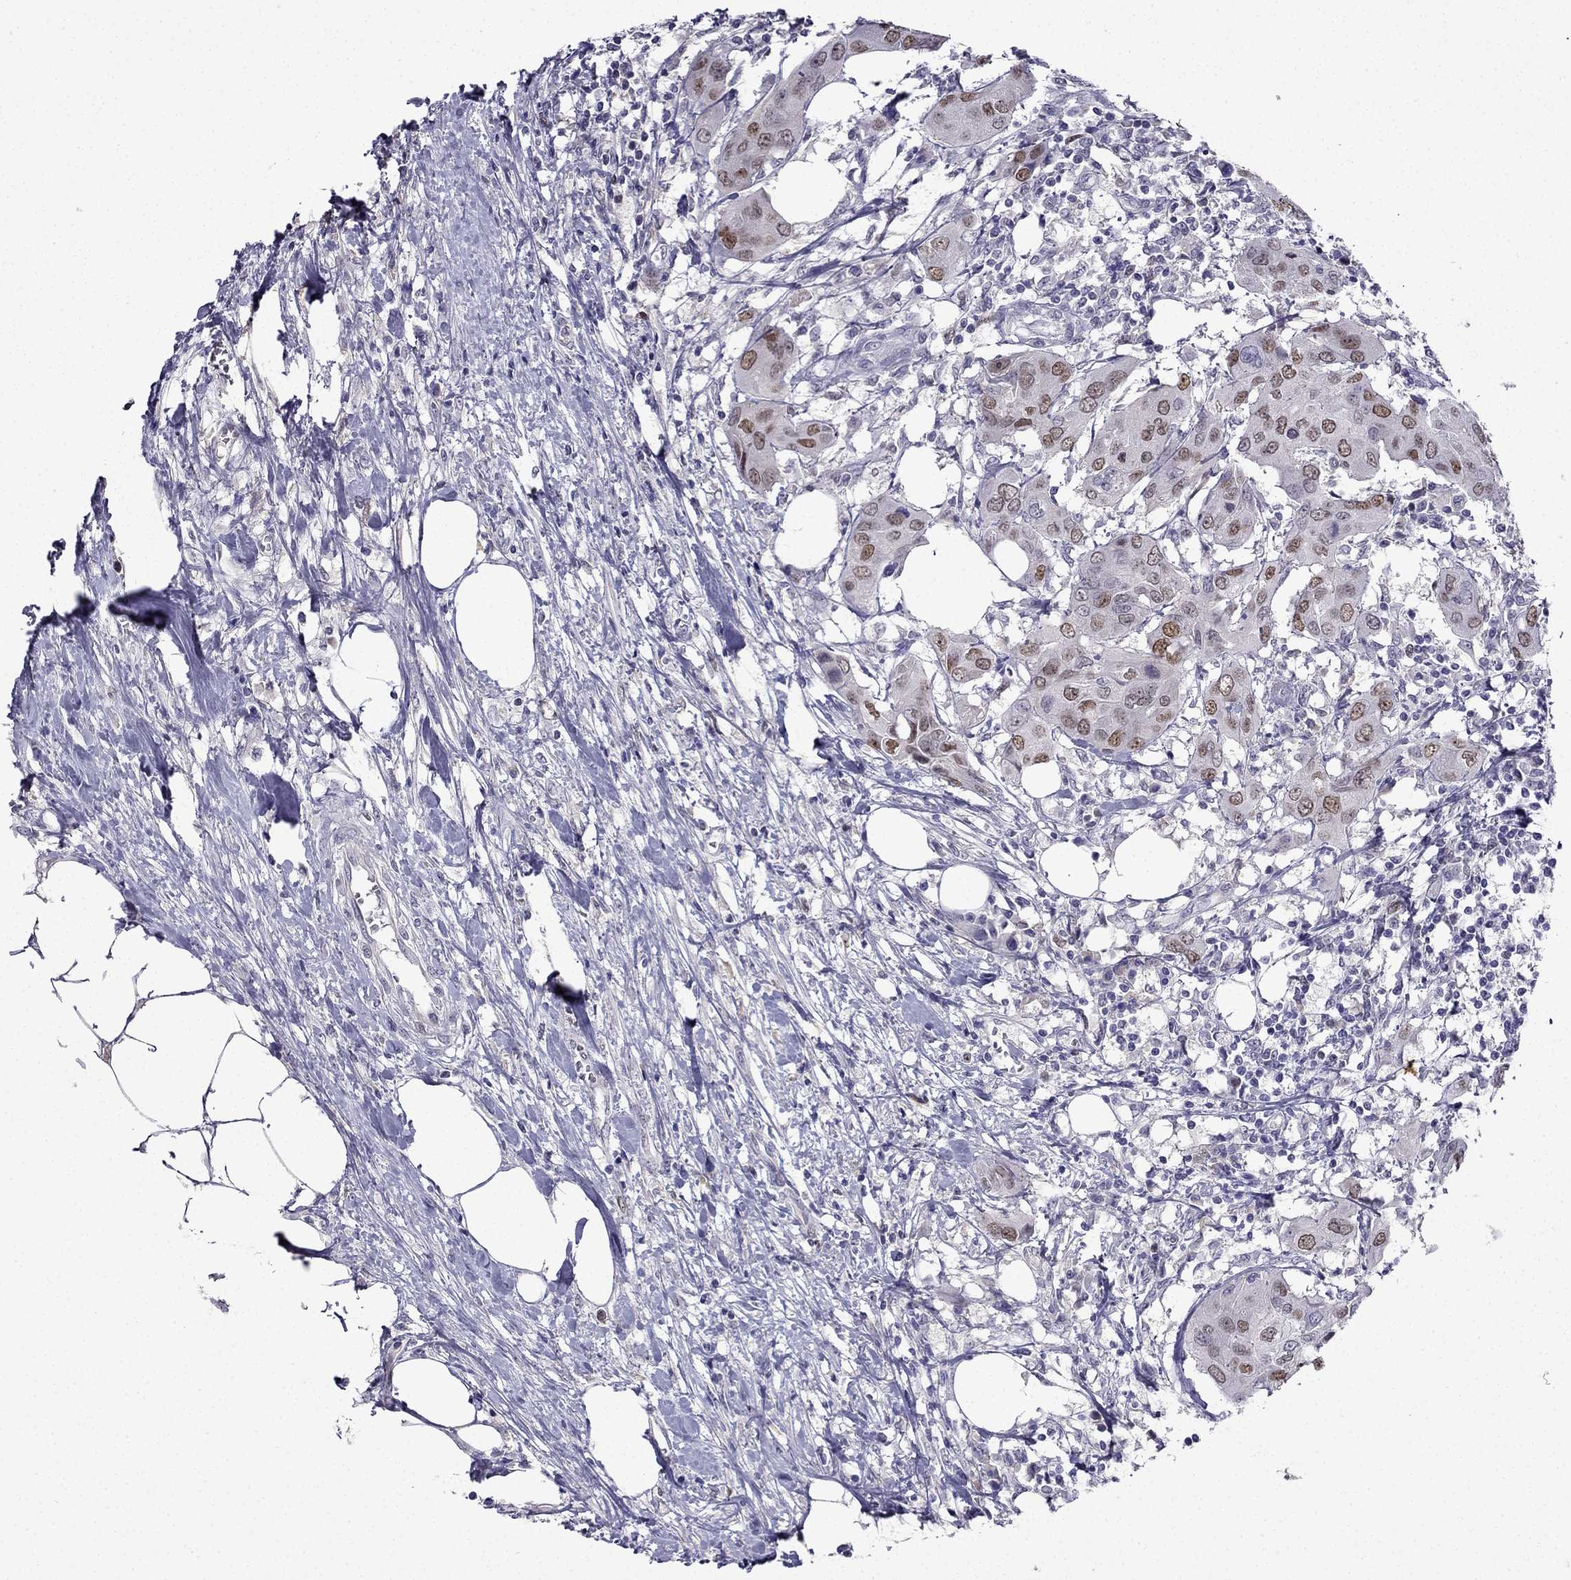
{"staining": {"intensity": "moderate", "quantity": ">75%", "location": "nuclear"}, "tissue": "urothelial cancer", "cell_type": "Tumor cells", "image_type": "cancer", "snomed": [{"axis": "morphology", "description": "Urothelial carcinoma, NOS"}, {"axis": "morphology", "description": "Urothelial carcinoma, High grade"}, {"axis": "topography", "description": "Urinary bladder"}], "caption": "Urothelial cancer stained with DAB (3,3'-diaminobenzidine) immunohistochemistry displays medium levels of moderate nuclear expression in about >75% of tumor cells.", "gene": "UHRF1", "patient": {"sex": "male", "age": 63}}